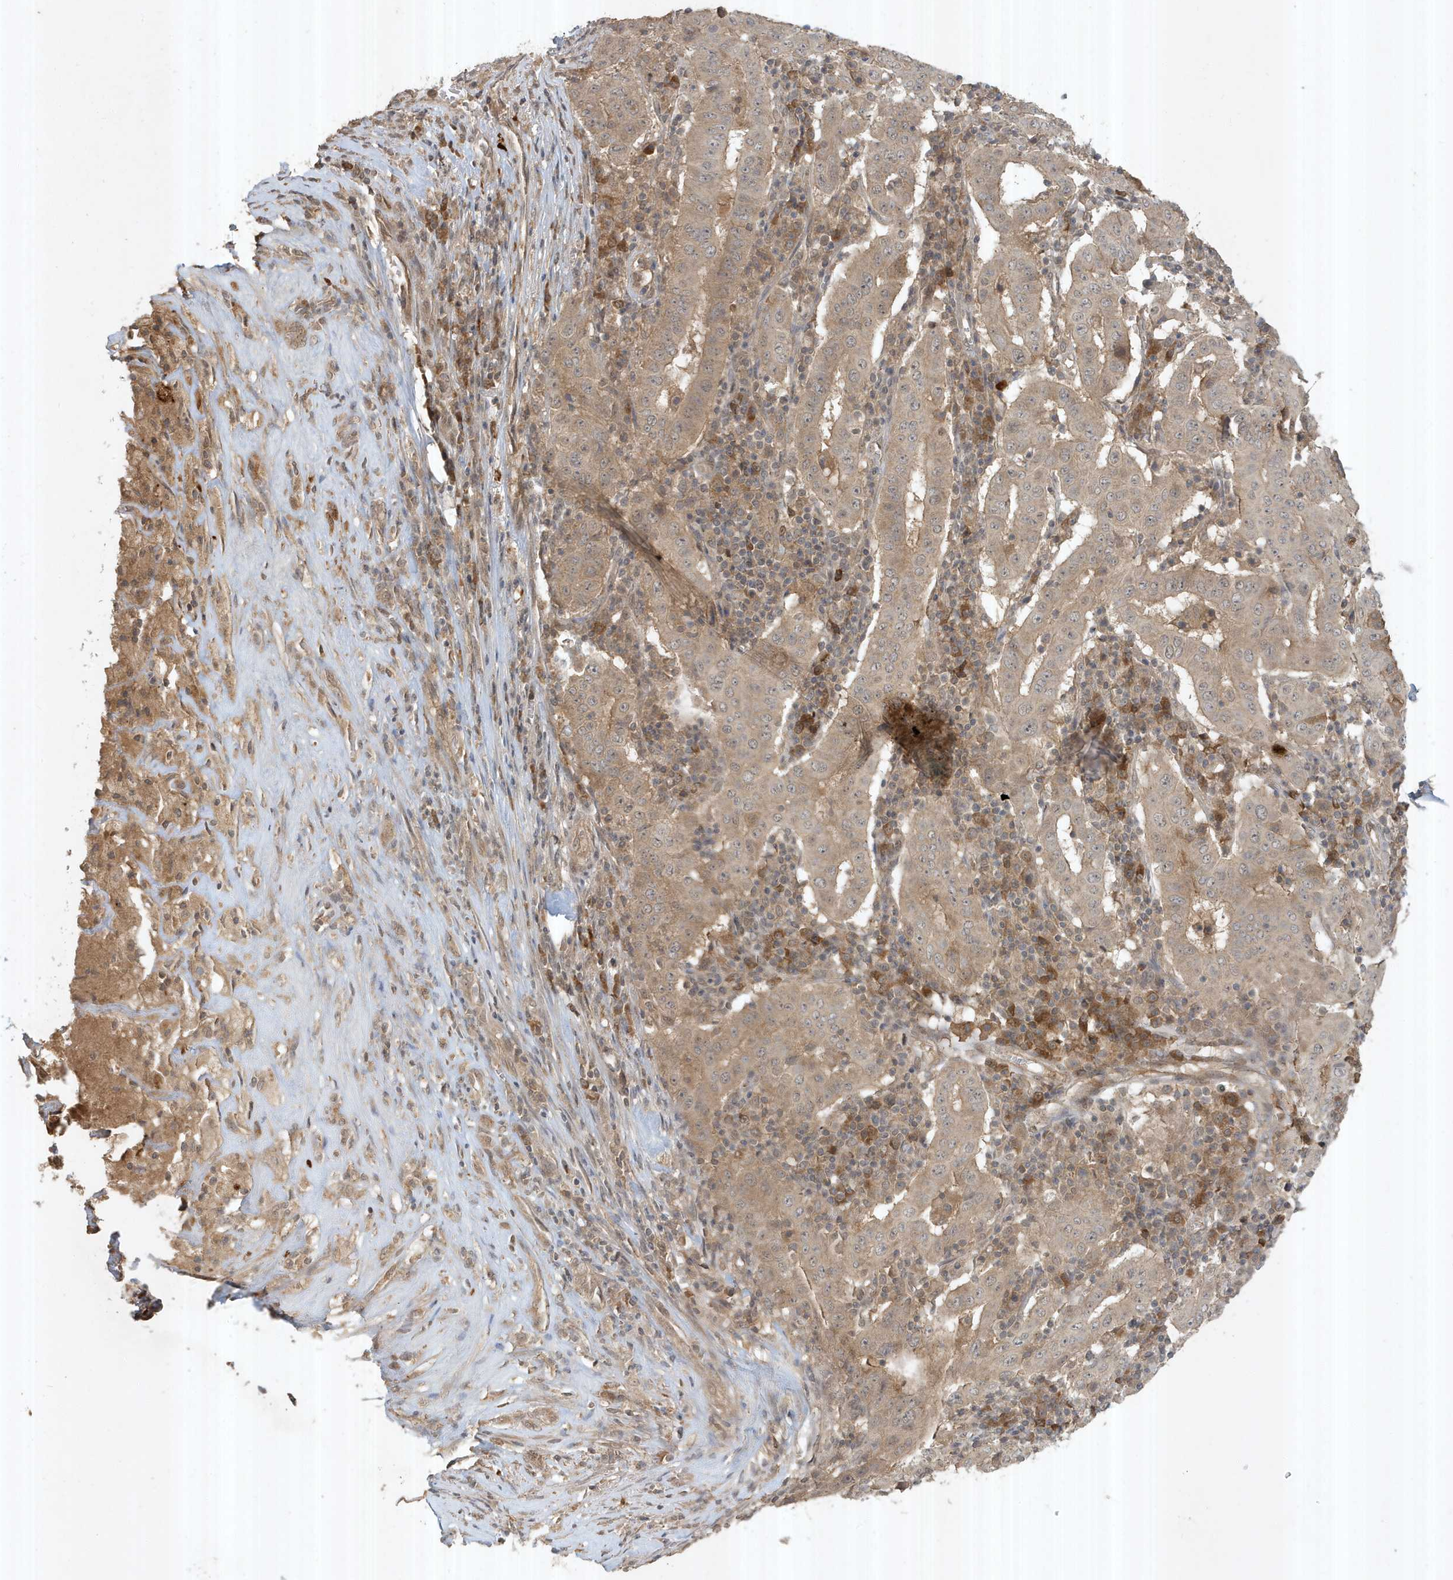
{"staining": {"intensity": "weak", "quantity": ">75%", "location": "cytoplasmic/membranous"}, "tissue": "pancreatic cancer", "cell_type": "Tumor cells", "image_type": "cancer", "snomed": [{"axis": "morphology", "description": "Adenocarcinoma, NOS"}, {"axis": "topography", "description": "Pancreas"}], "caption": "A photomicrograph of pancreatic cancer stained for a protein shows weak cytoplasmic/membranous brown staining in tumor cells. (DAB IHC, brown staining for protein, blue staining for nuclei).", "gene": "ABCB9", "patient": {"sex": "male", "age": 63}}